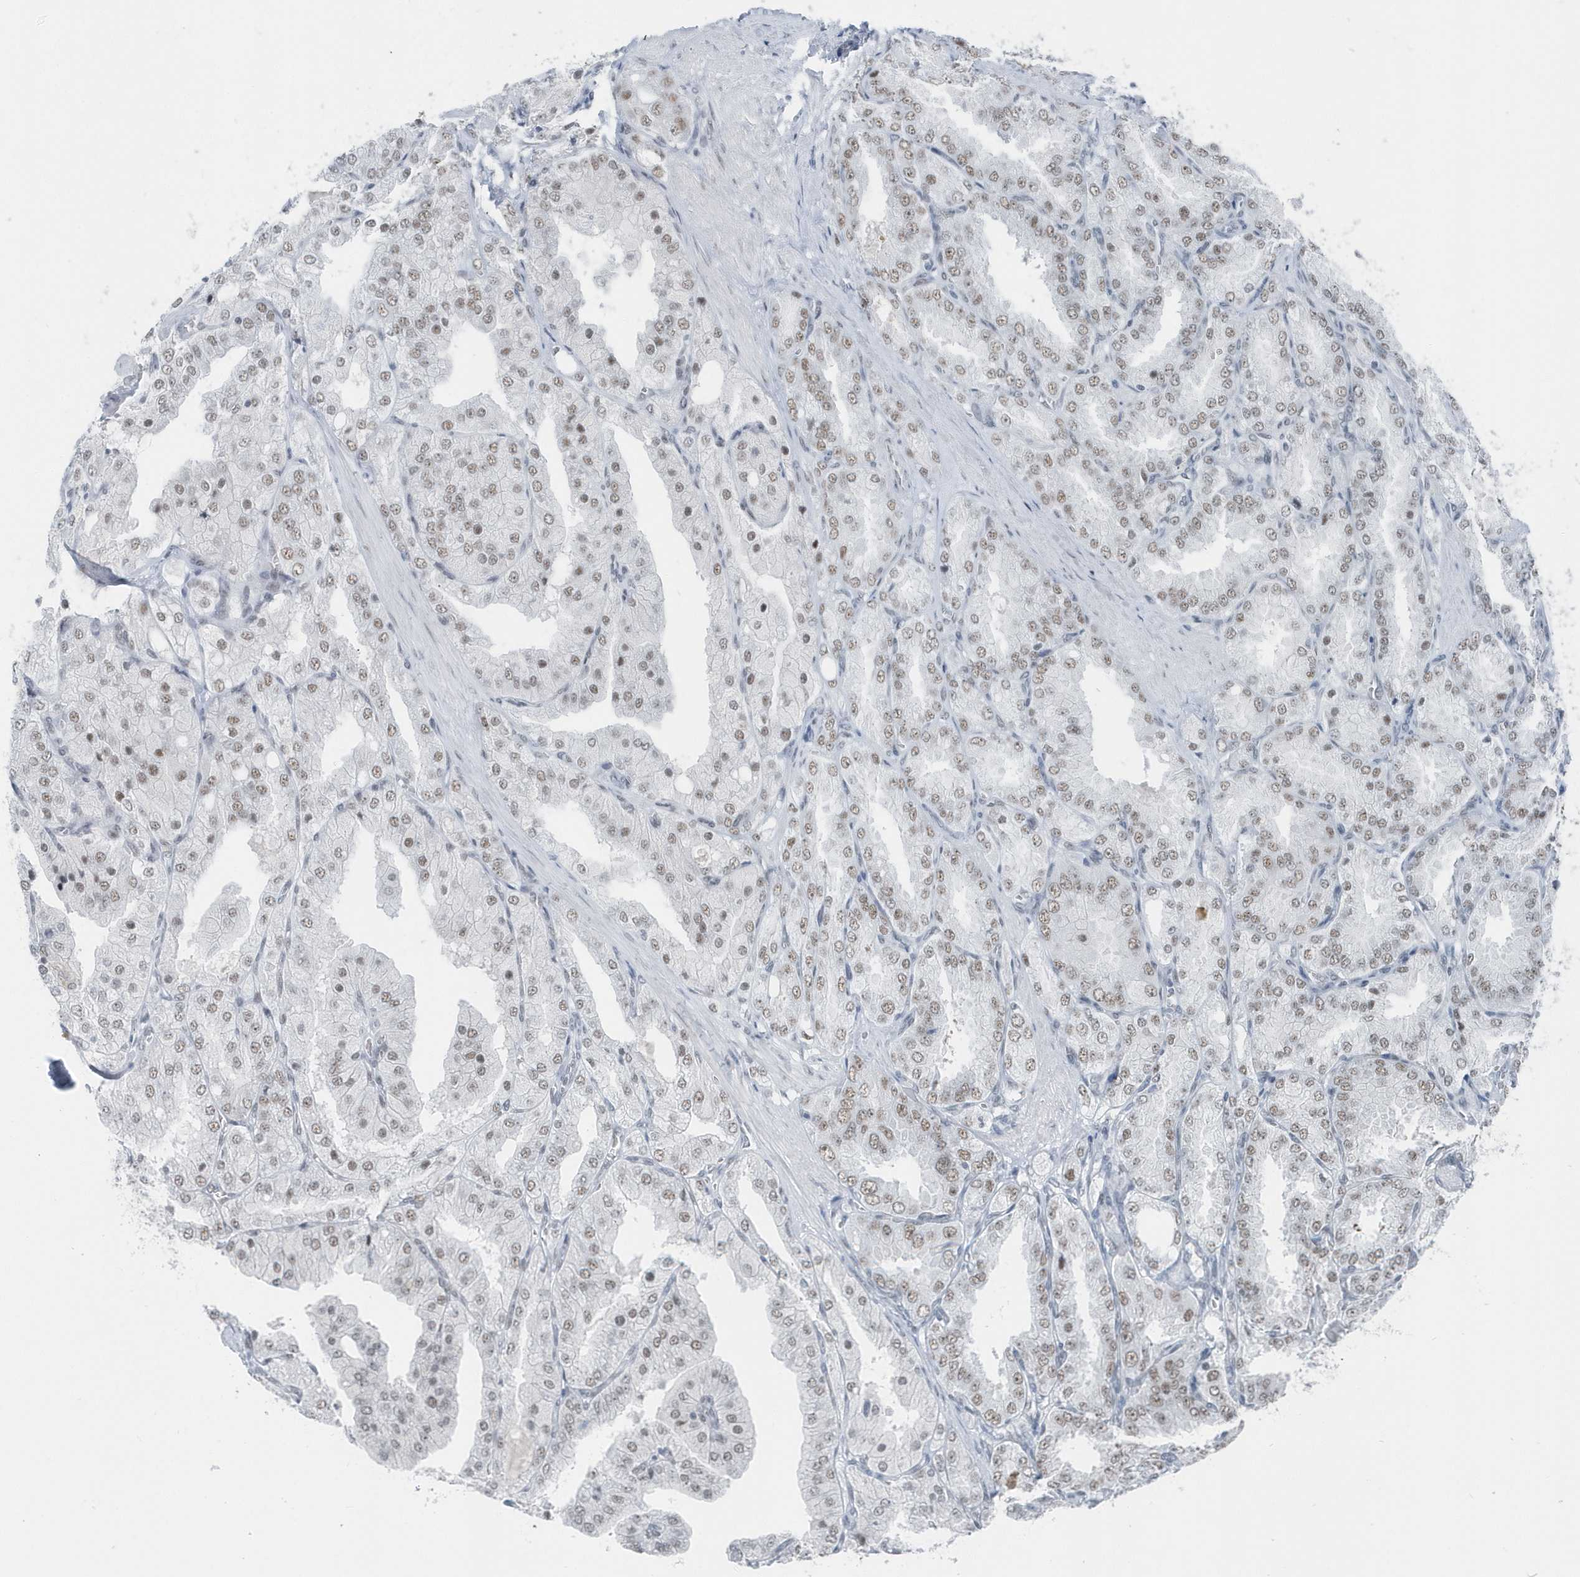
{"staining": {"intensity": "moderate", "quantity": "25%-75%", "location": "nuclear"}, "tissue": "prostate cancer", "cell_type": "Tumor cells", "image_type": "cancer", "snomed": [{"axis": "morphology", "description": "Adenocarcinoma, High grade"}, {"axis": "topography", "description": "Prostate"}], "caption": "Immunohistochemical staining of prostate cancer (adenocarcinoma (high-grade)) reveals medium levels of moderate nuclear staining in about 25%-75% of tumor cells.", "gene": "FIP1L1", "patient": {"sex": "male", "age": 50}}